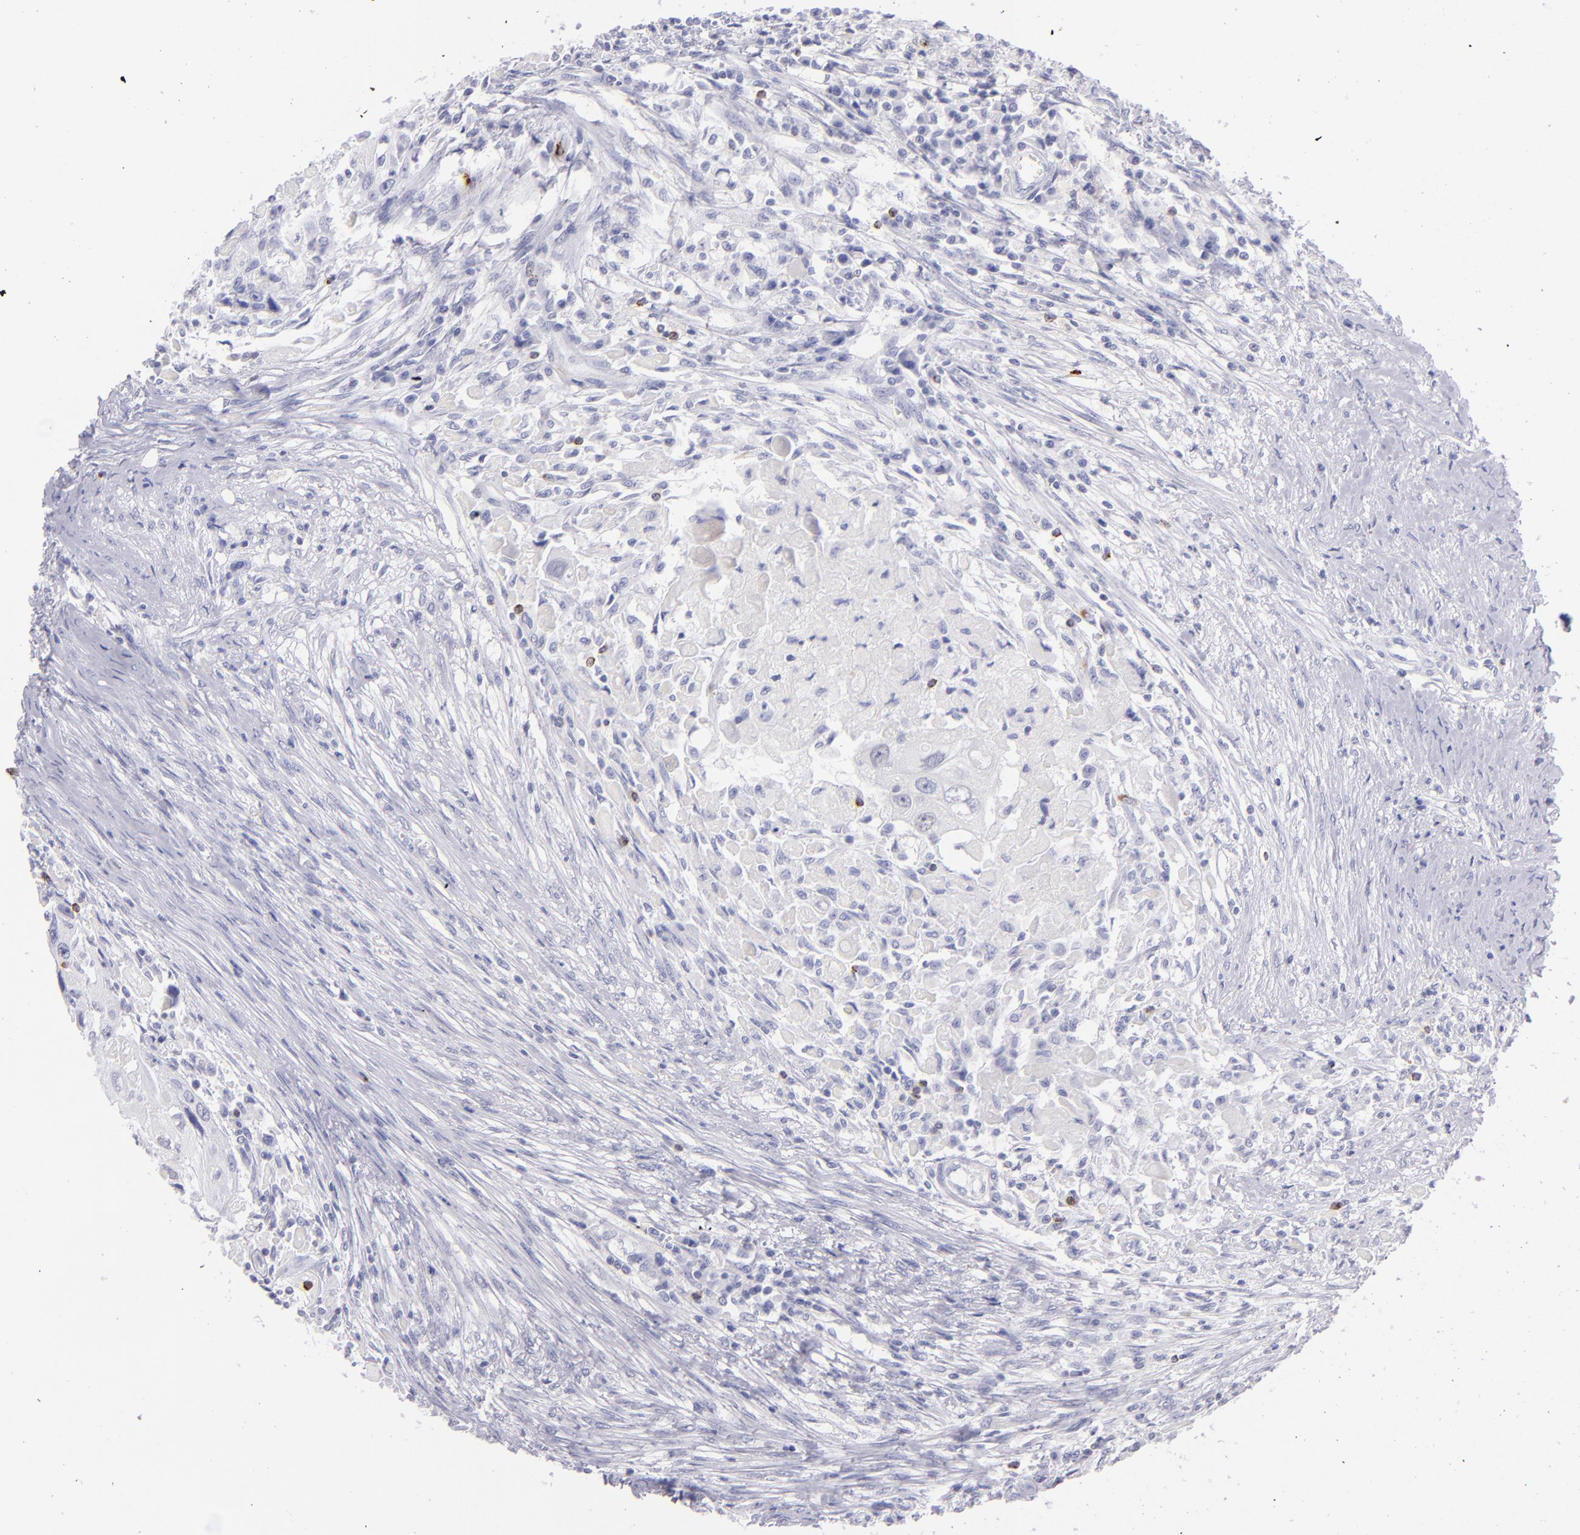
{"staining": {"intensity": "negative", "quantity": "none", "location": "none"}, "tissue": "head and neck cancer", "cell_type": "Tumor cells", "image_type": "cancer", "snomed": [{"axis": "morphology", "description": "Squamous cell carcinoma, NOS"}, {"axis": "topography", "description": "Head-Neck"}], "caption": "Head and neck squamous cell carcinoma stained for a protein using immunohistochemistry reveals no expression tumor cells.", "gene": "PRF1", "patient": {"sex": "male", "age": 64}}